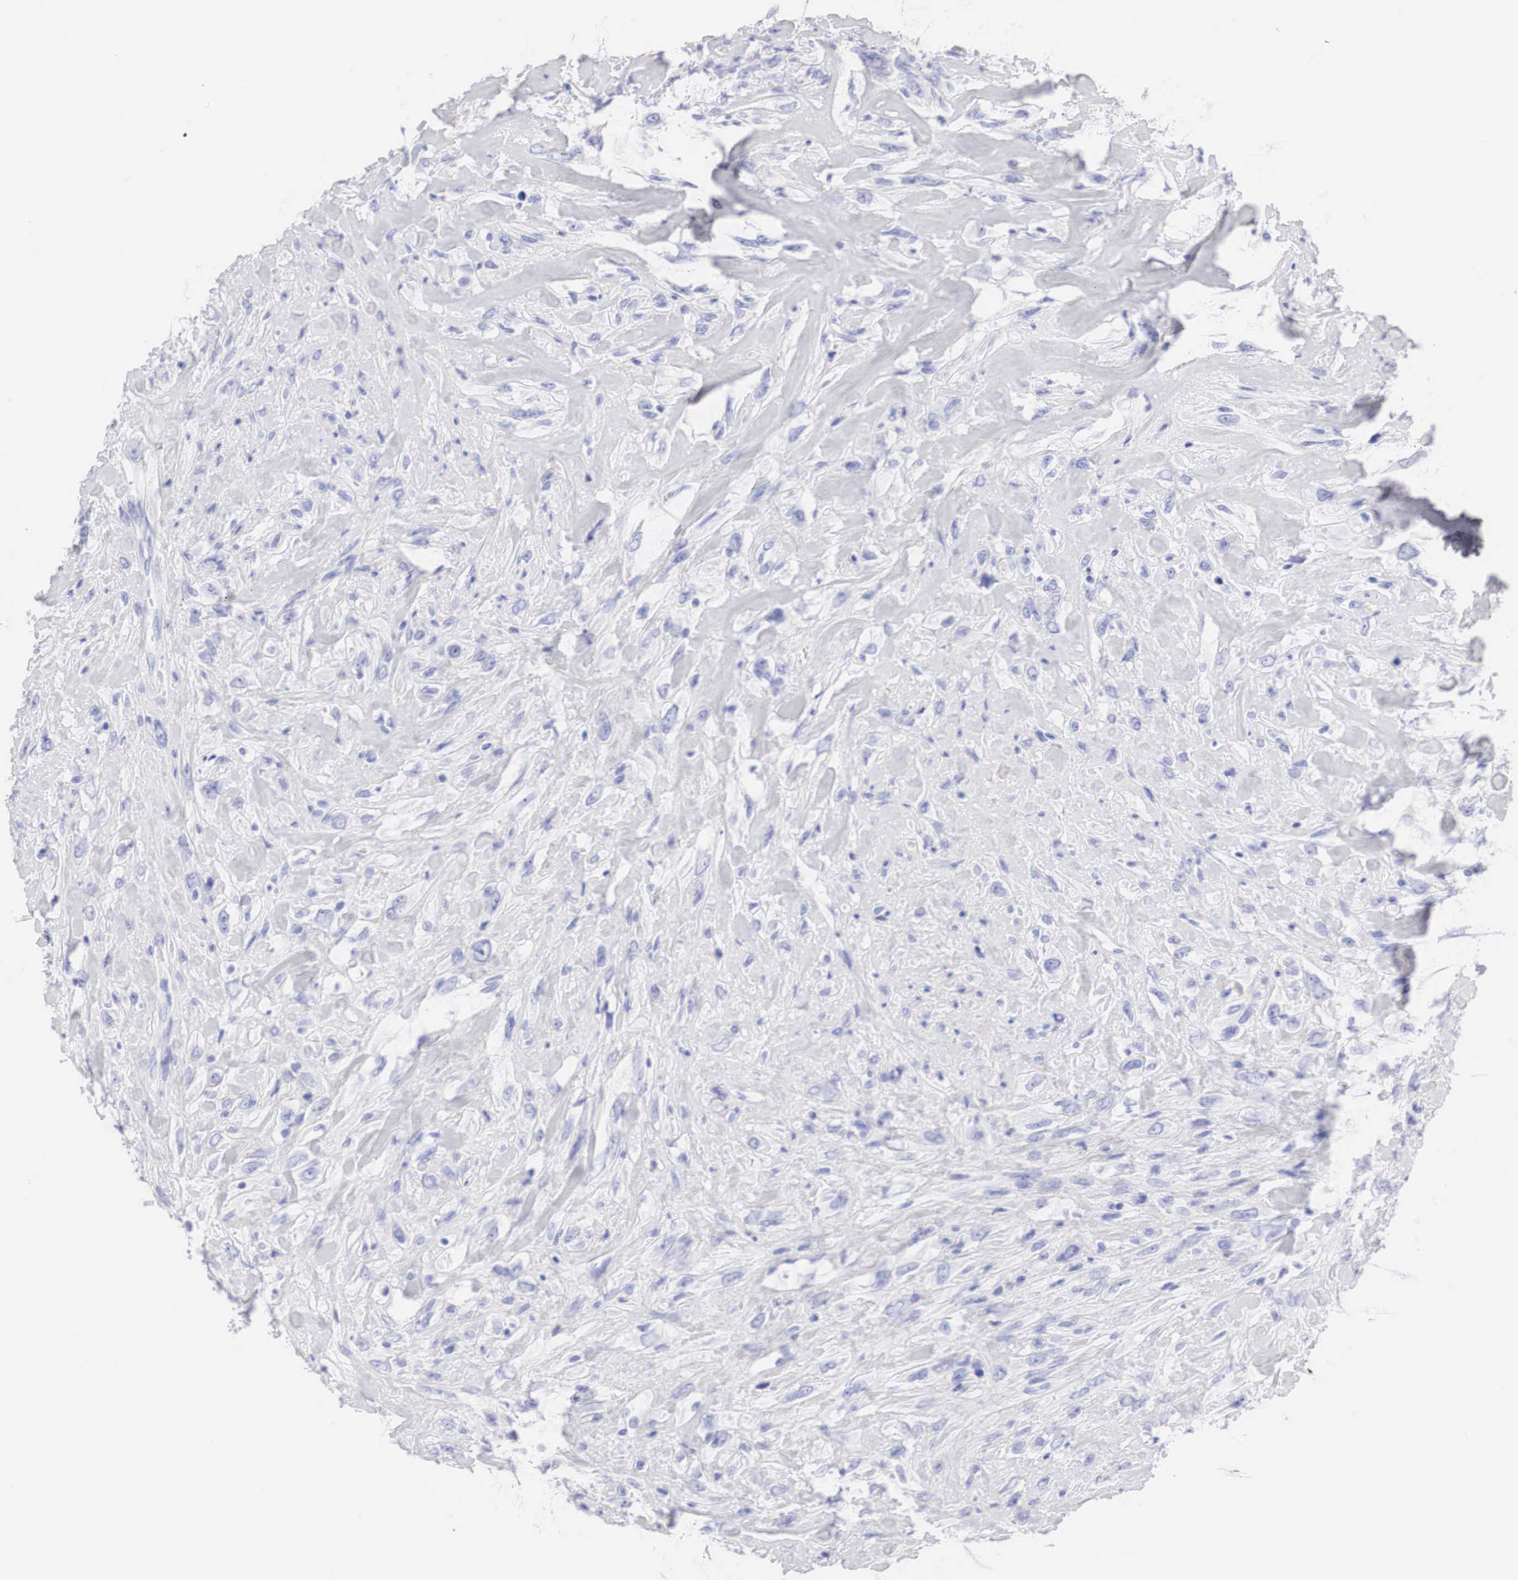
{"staining": {"intensity": "moderate", "quantity": "<25%", "location": "cytoplasmic/membranous"}, "tissue": "breast cancer", "cell_type": "Tumor cells", "image_type": "cancer", "snomed": [{"axis": "morphology", "description": "Neoplasm, malignant, NOS"}, {"axis": "topography", "description": "Breast"}], "caption": "The photomicrograph shows immunohistochemical staining of breast neoplasm (malignant). There is moderate cytoplasmic/membranous staining is present in about <25% of tumor cells.", "gene": "ERBB2", "patient": {"sex": "female", "age": 50}}